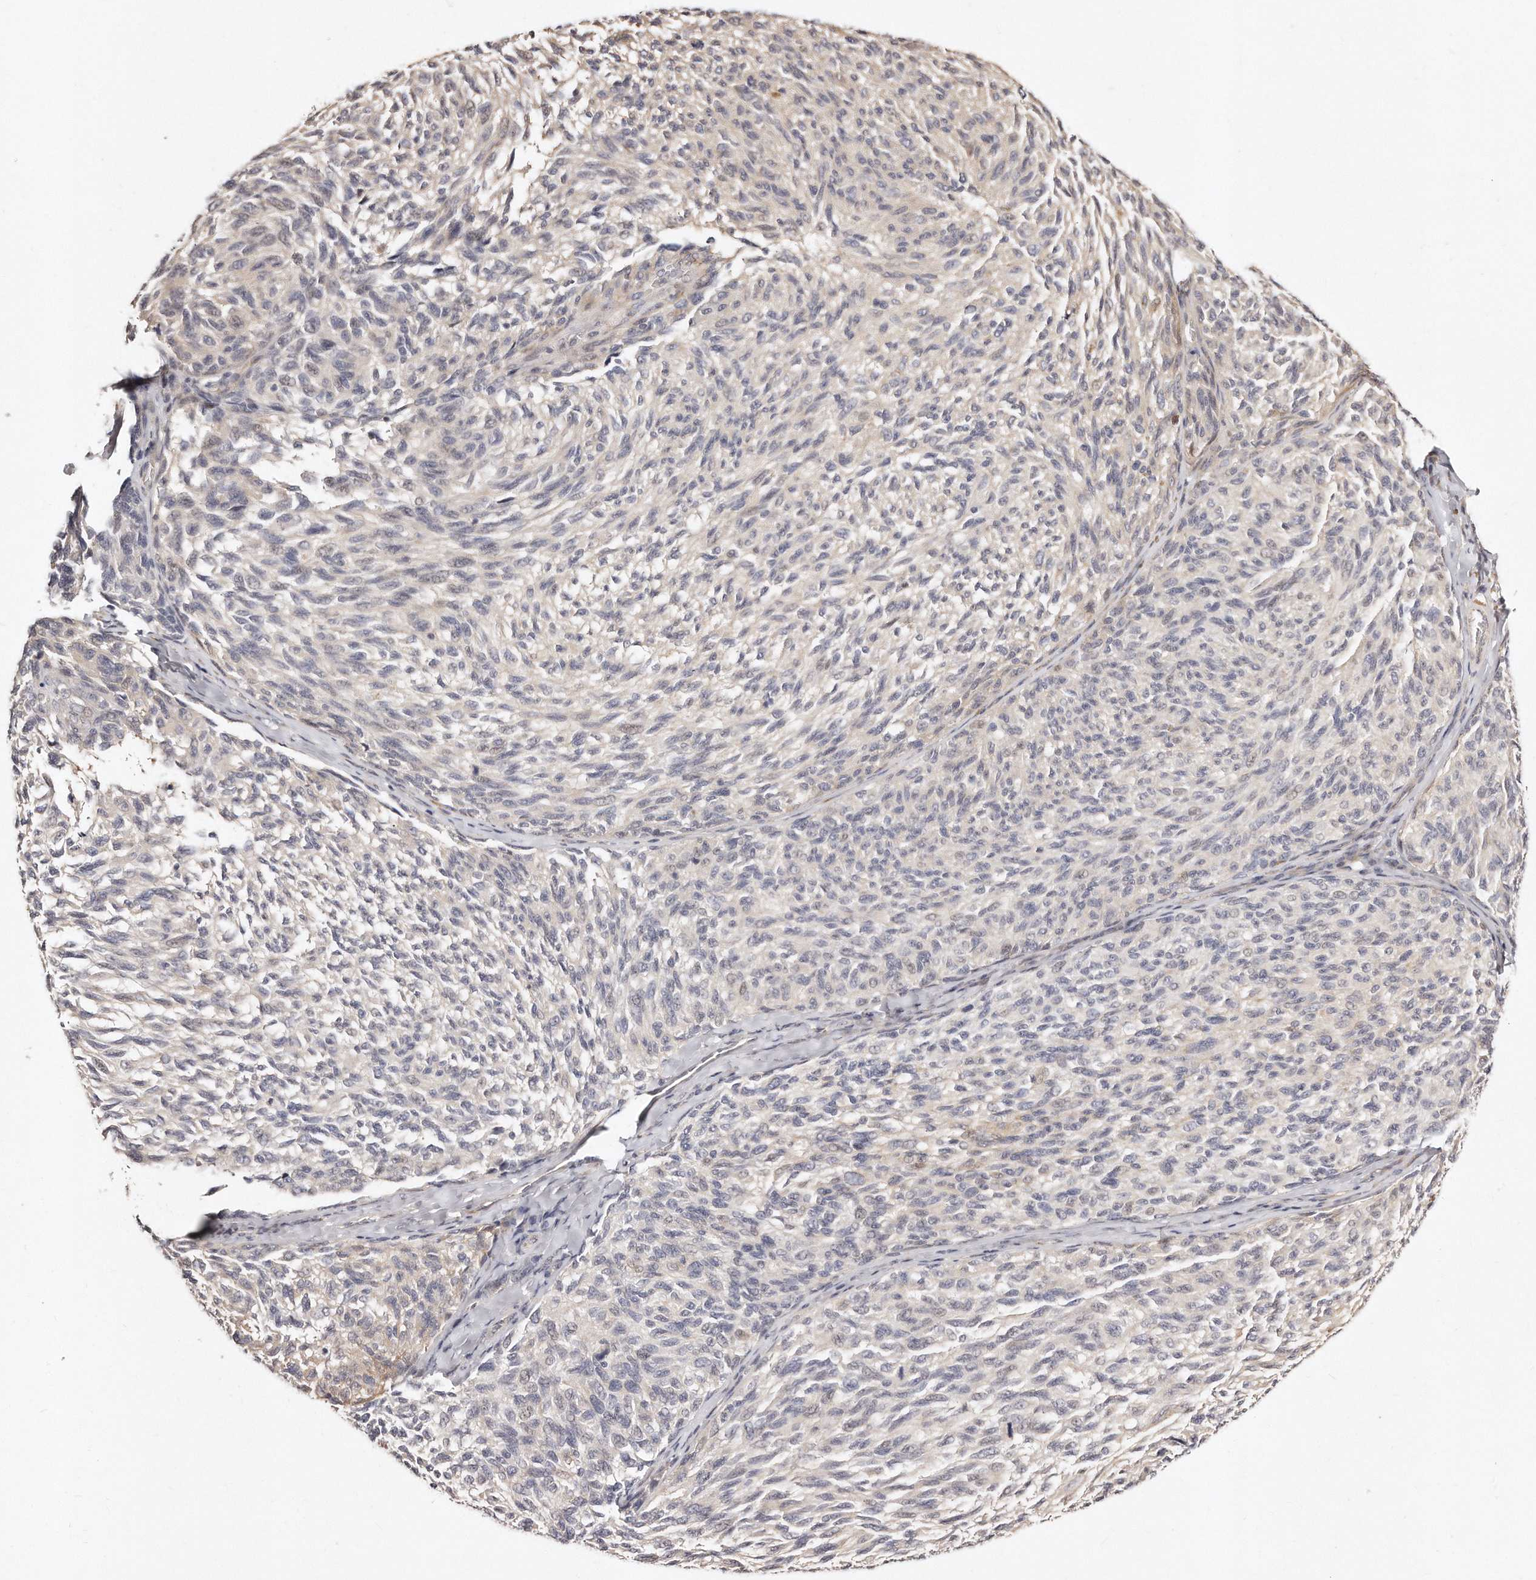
{"staining": {"intensity": "negative", "quantity": "none", "location": "none"}, "tissue": "melanoma", "cell_type": "Tumor cells", "image_type": "cancer", "snomed": [{"axis": "morphology", "description": "Malignant melanoma, NOS"}, {"axis": "topography", "description": "Skin"}], "caption": "An image of melanoma stained for a protein demonstrates no brown staining in tumor cells.", "gene": "CASZ1", "patient": {"sex": "female", "age": 73}}